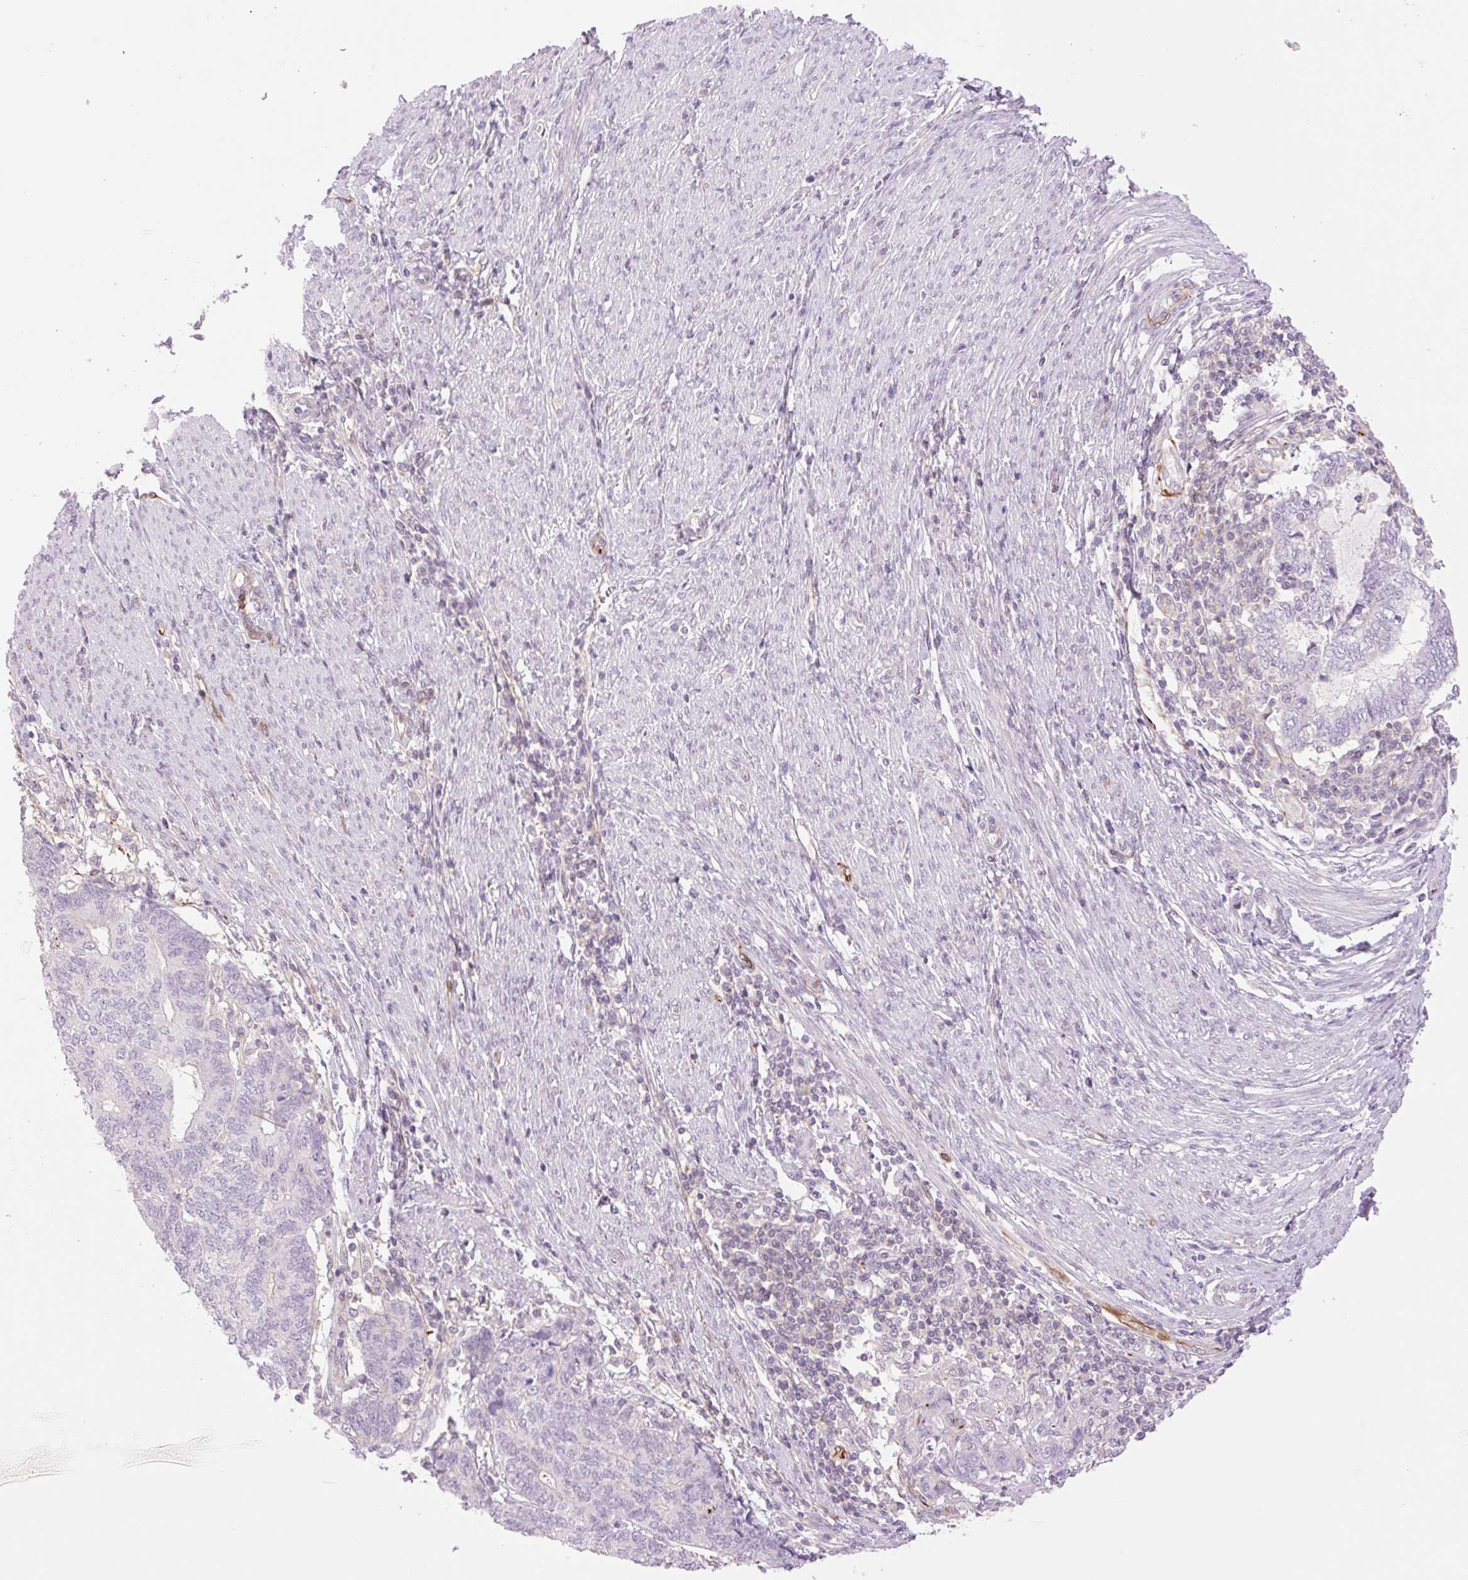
{"staining": {"intensity": "negative", "quantity": "none", "location": "none"}, "tissue": "endometrial cancer", "cell_type": "Tumor cells", "image_type": "cancer", "snomed": [{"axis": "morphology", "description": "Adenocarcinoma, NOS"}, {"axis": "topography", "description": "Uterus"}, {"axis": "topography", "description": "Endometrium"}], "caption": "Human endometrial cancer stained for a protein using immunohistochemistry demonstrates no positivity in tumor cells.", "gene": "ZFYVE21", "patient": {"sex": "female", "age": 70}}